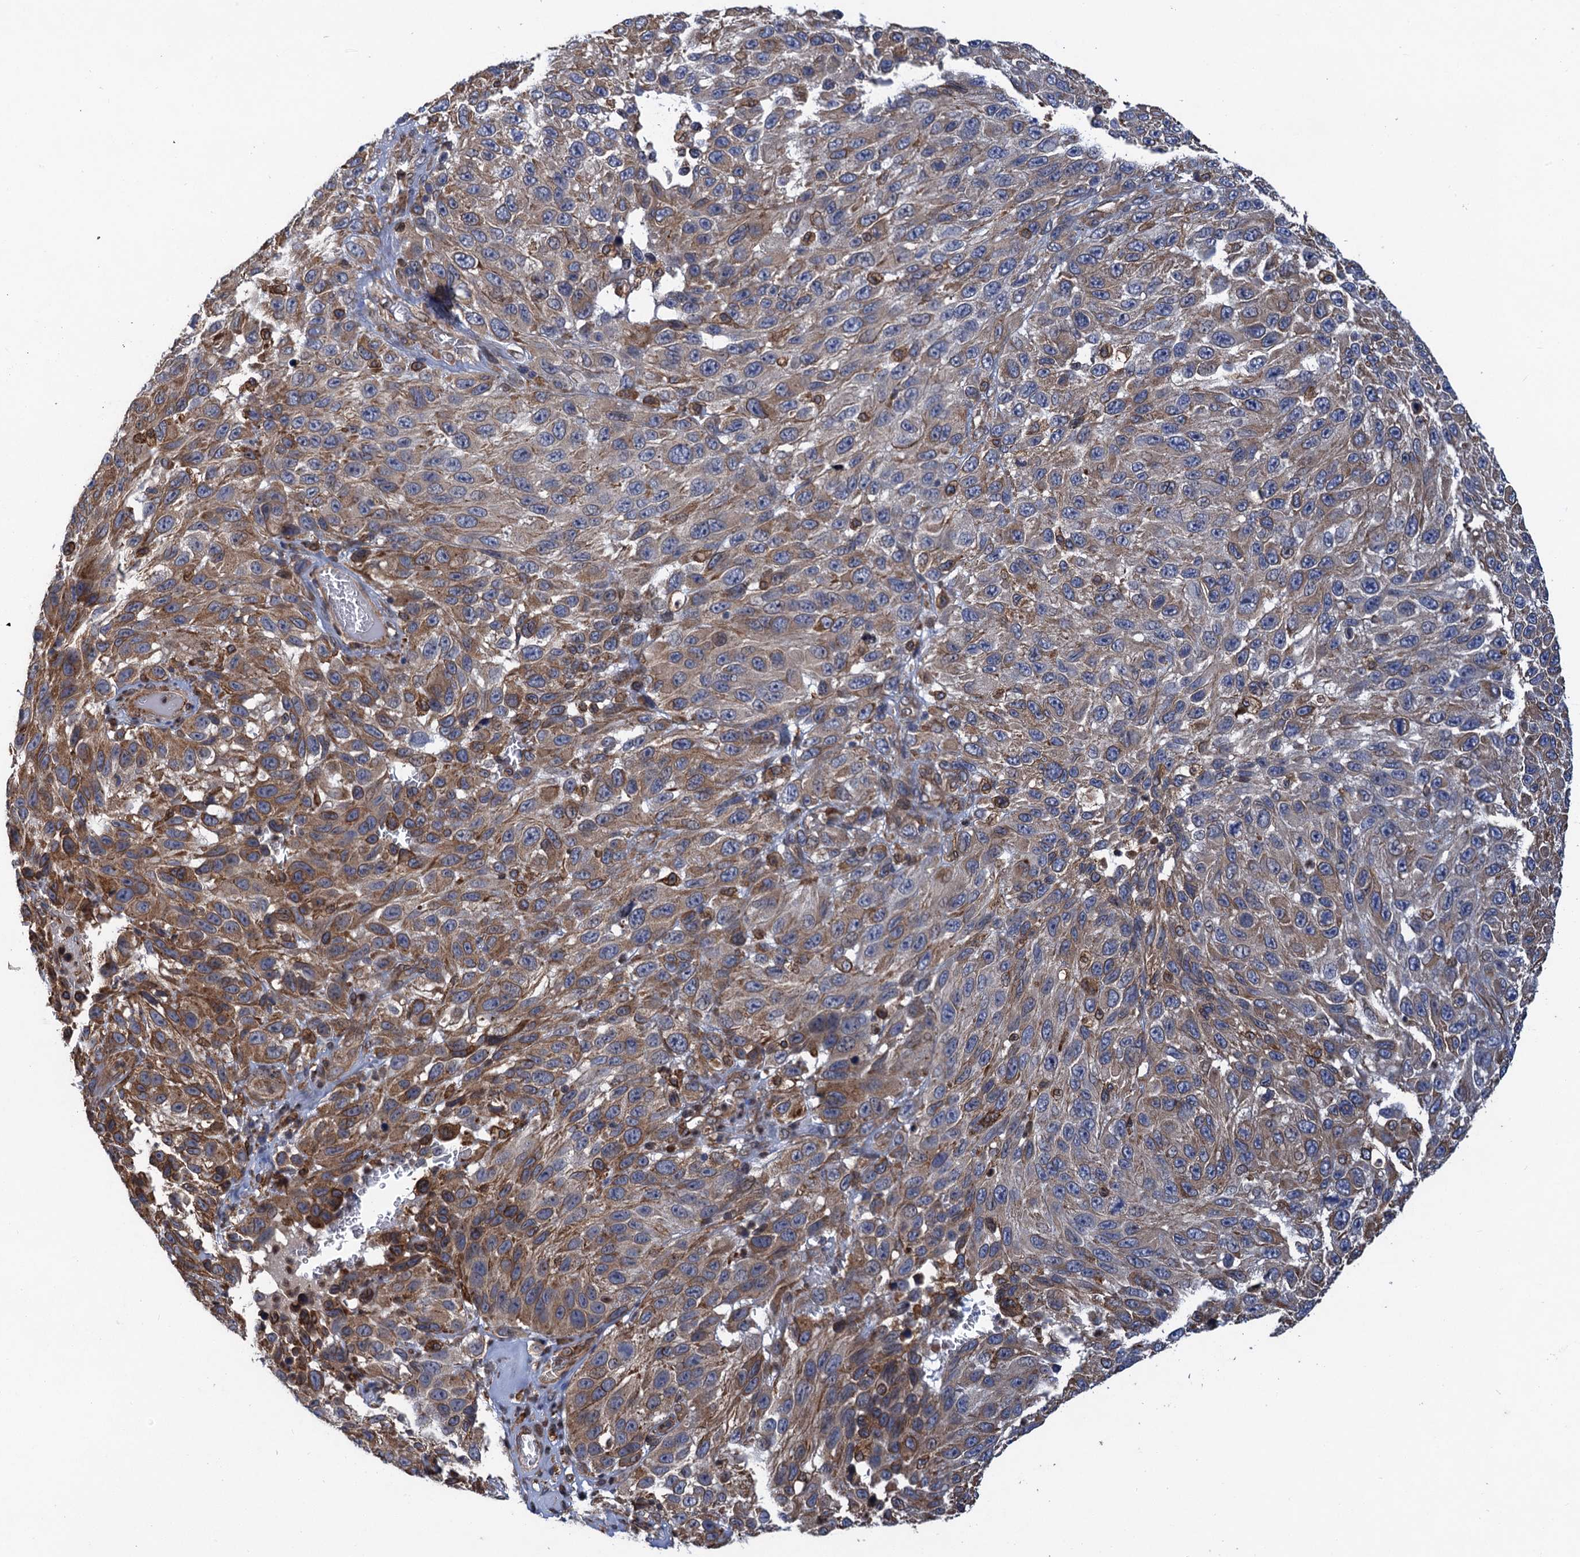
{"staining": {"intensity": "moderate", "quantity": ">75%", "location": "cytoplasmic/membranous"}, "tissue": "melanoma", "cell_type": "Tumor cells", "image_type": "cancer", "snomed": [{"axis": "morphology", "description": "Malignant melanoma, NOS"}, {"axis": "topography", "description": "Skin"}], "caption": "This micrograph exhibits IHC staining of human malignant melanoma, with medium moderate cytoplasmic/membranous positivity in approximately >75% of tumor cells.", "gene": "ARMC5", "patient": {"sex": "female", "age": 96}}